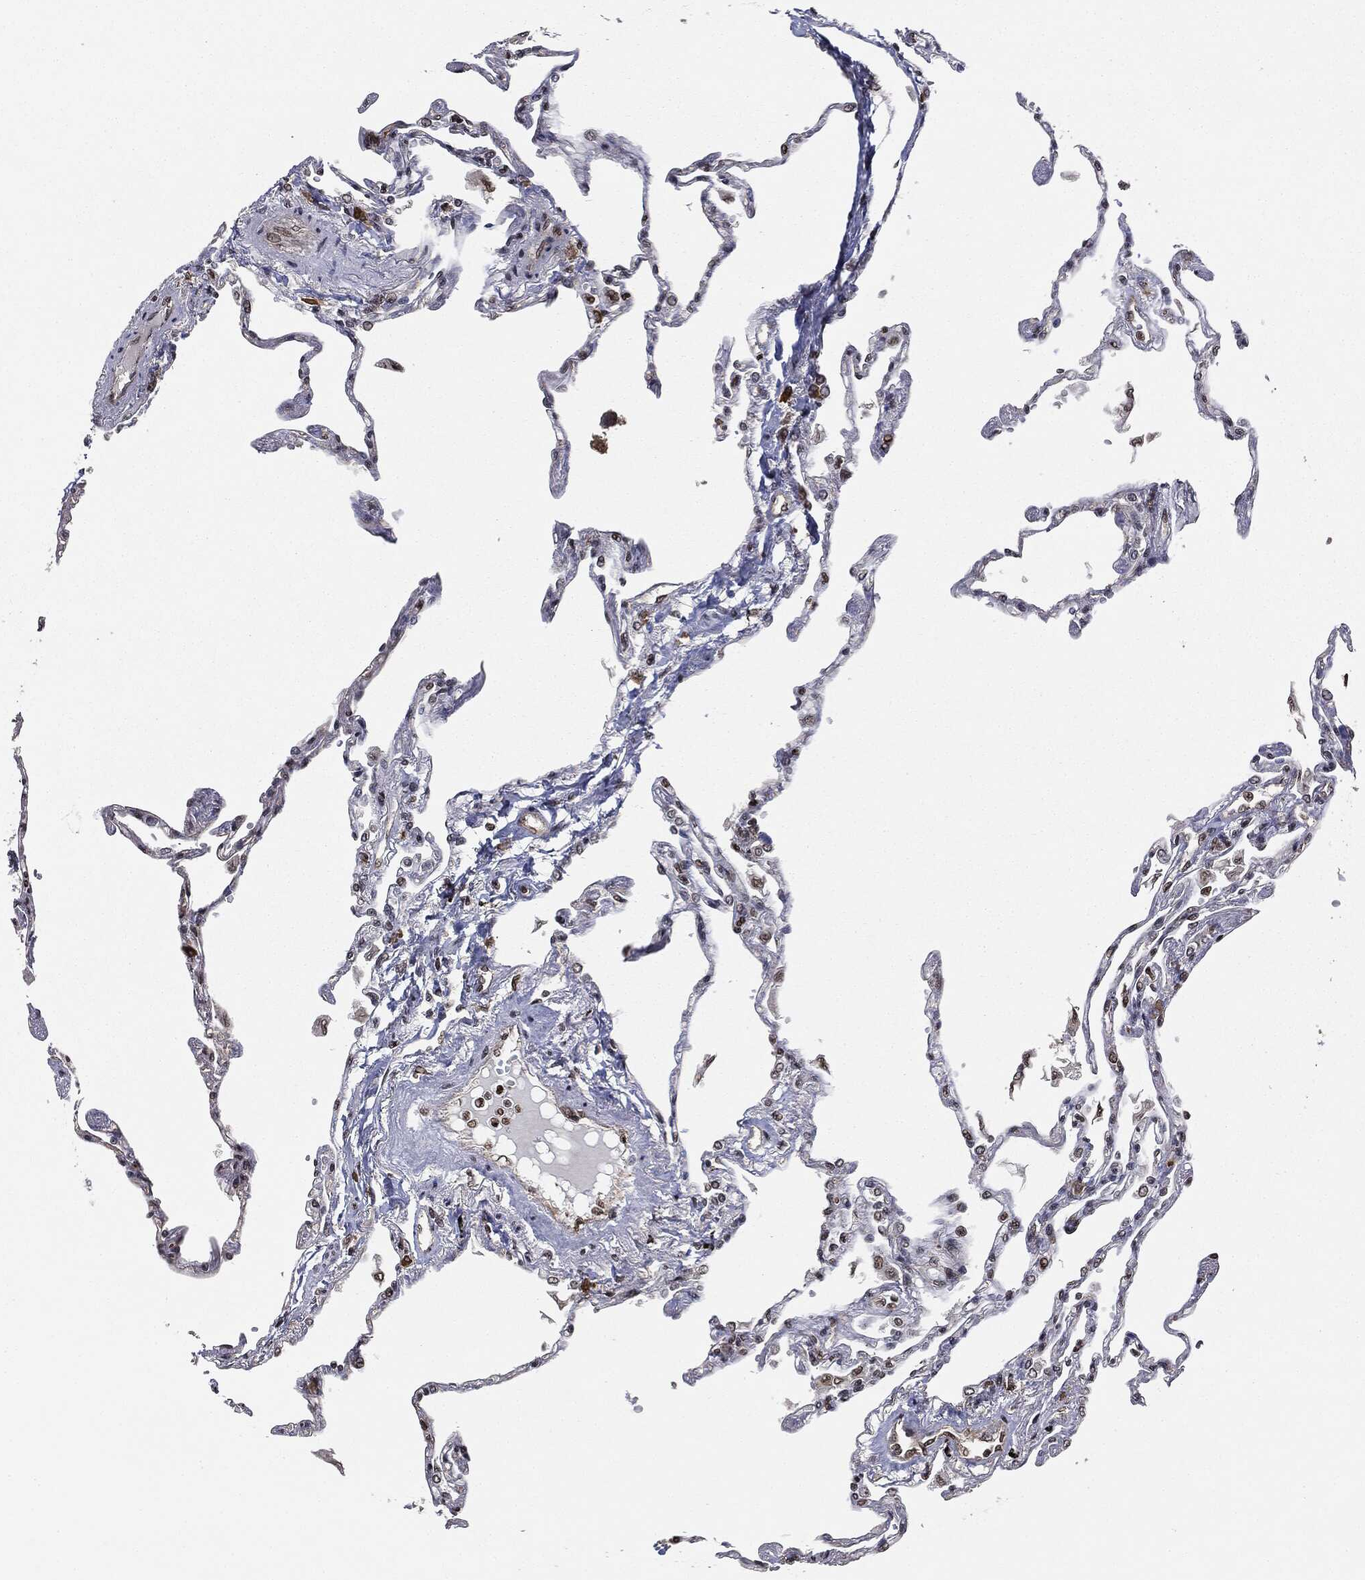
{"staining": {"intensity": "strong", "quantity": "25%-75%", "location": "nuclear"}, "tissue": "lung", "cell_type": "Alveolar cells", "image_type": "normal", "snomed": [{"axis": "morphology", "description": "Normal tissue, NOS"}, {"axis": "topography", "description": "Lung"}], "caption": "Immunohistochemical staining of benign lung displays strong nuclear protein positivity in approximately 25%-75% of alveolar cells. The staining is performed using DAB (3,3'-diaminobenzidine) brown chromogen to label protein expression. The nuclei are counter-stained blue using hematoxylin.", "gene": "TBC1D22A", "patient": {"sex": "male", "age": 78}}